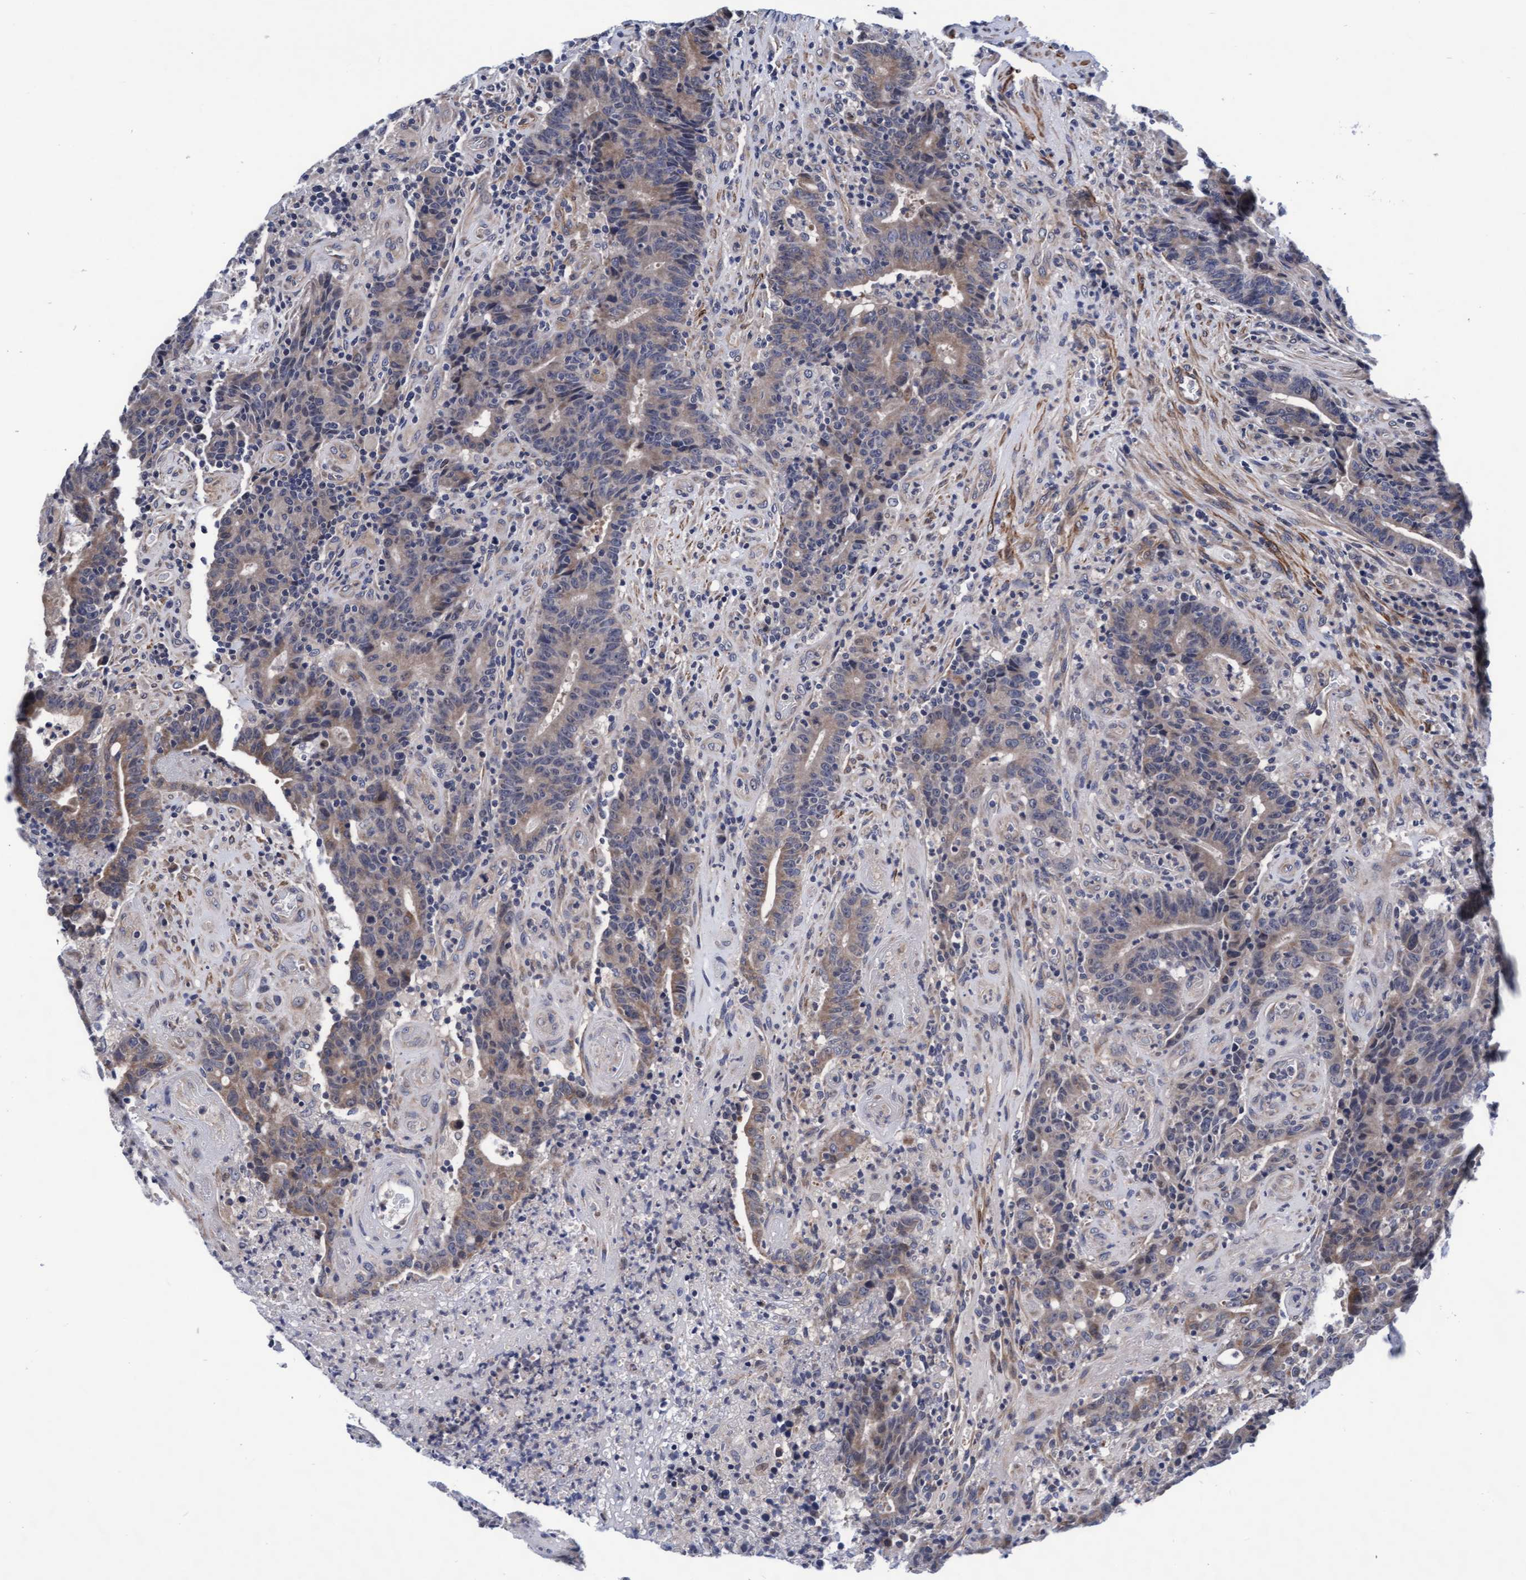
{"staining": {"intensity": "weak", "quantity": "25%-75%", "location": "cytoplasmic/membranous"}, "tissue": "colorectal cancer", "cell_type": "Tumor cells", "image_type": "cancer", "snomed": [{"axis": "morphology", "description": "Normal tissue, NOS"}, {"axis": "morphology", "description": "Adenocarcinoma, NOS"}, {"axis": "topography", "description": "Colon"}], "caption": "Protein staining shows weak cytoplasmic/membranous positivity in about 25%-75% of tumor cells in colorectal cancer (adenocarcinoma).", "gene": "EFCAB13", "patient": {"sex": "female", "age": 75}}